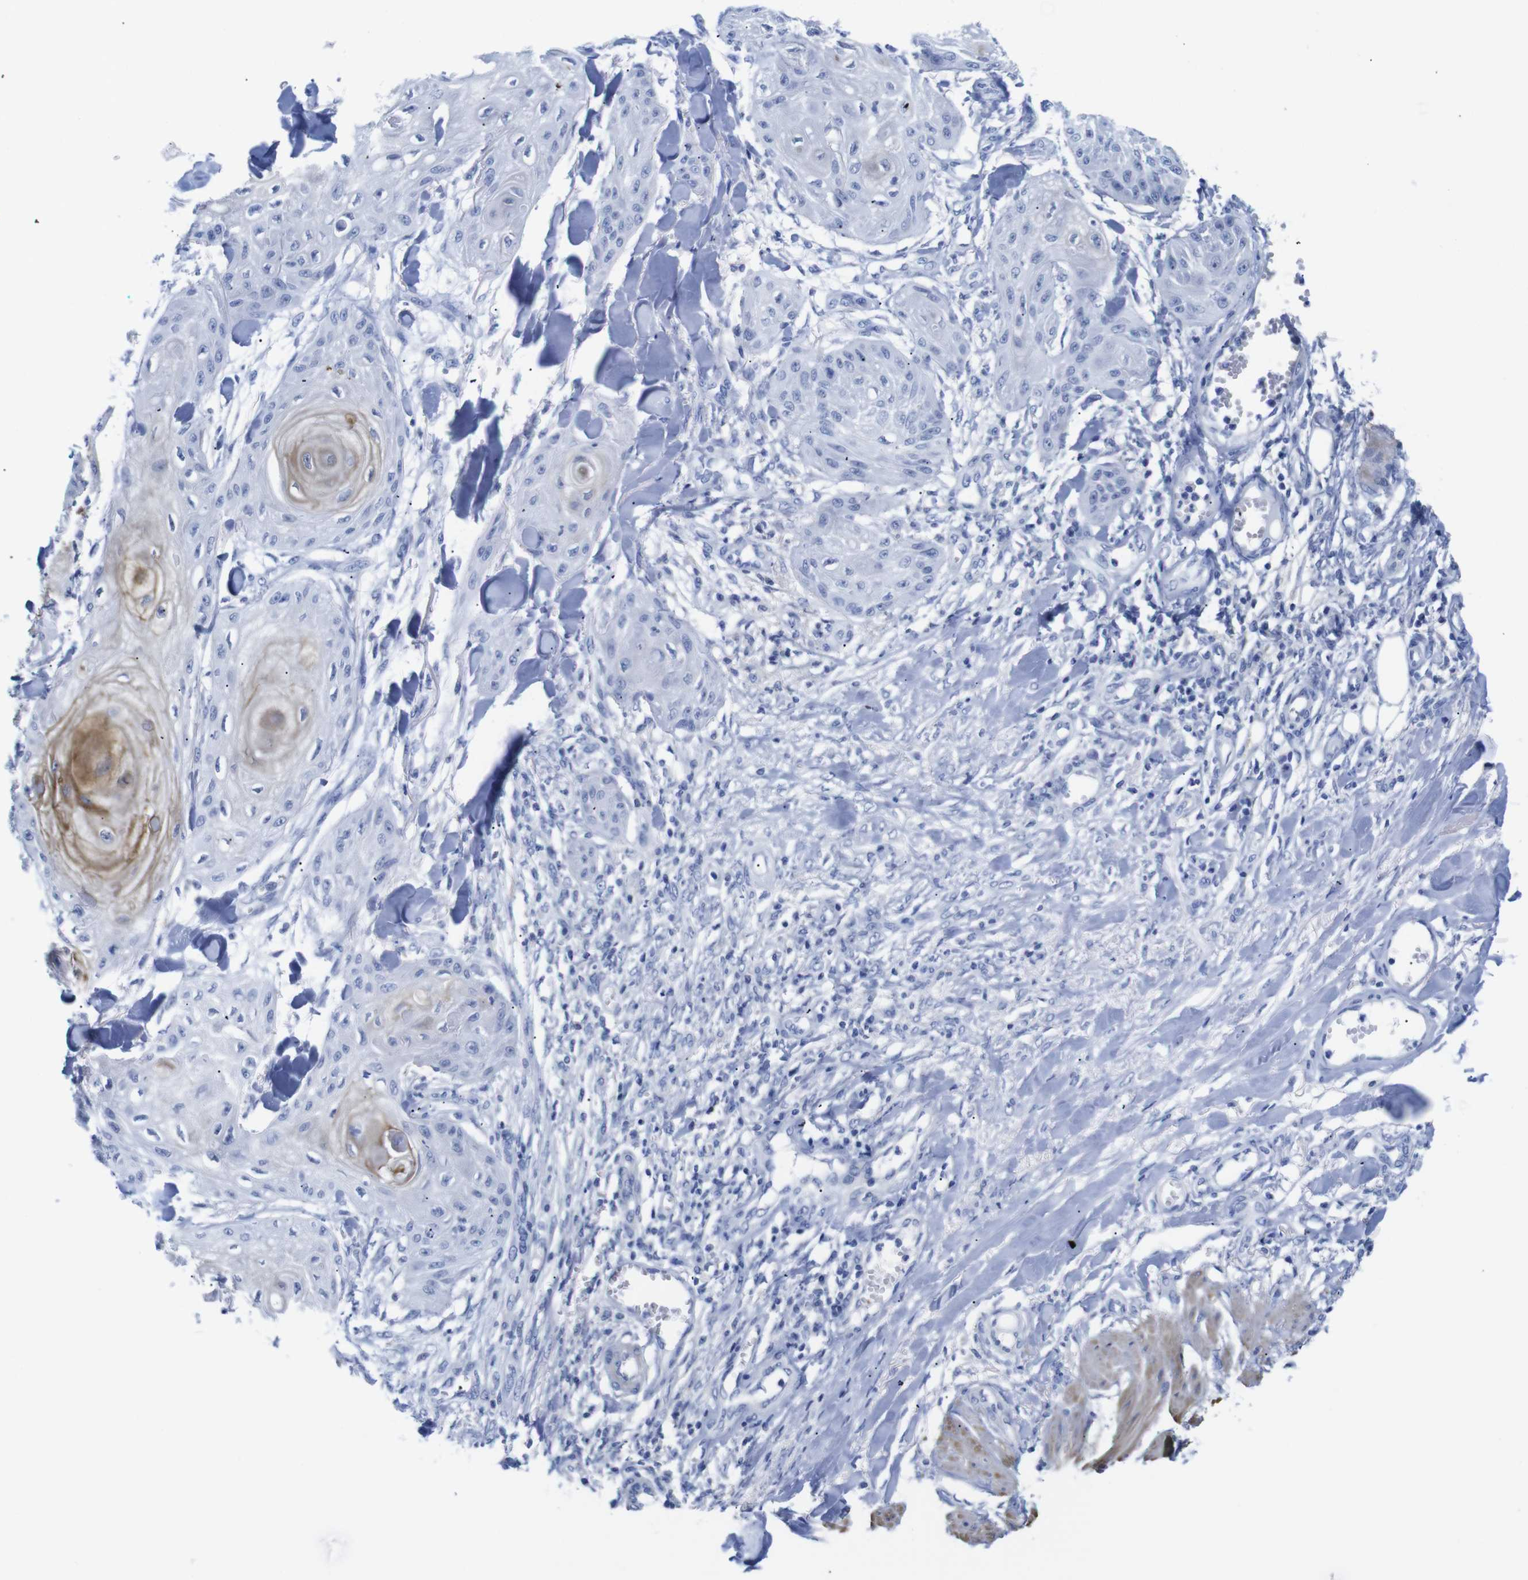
{"staining": {"intensity": "negative", "quantity": "none", "location": "none"}, "tissue": "skin cancer", "cell_type": "Tumor cells", "image_type": "cancer", "snomed": [{"axis": "morphology", "description": "Squamous cell carcinoma, NOS"}, {"axis": "topography", "description": "Skin"}], "caption": "Skin squamous cell carcinoma was stained to show a protein in brown. There is no significant staining in tumor cells. The staining was performed using DAB to visualize the protein expression in brown, while the nuclei were stained in blue with hematoxylin (Magnification: 20x).", "gene": "LRRC55", "patient": {"sex": "male", "age": 74}}